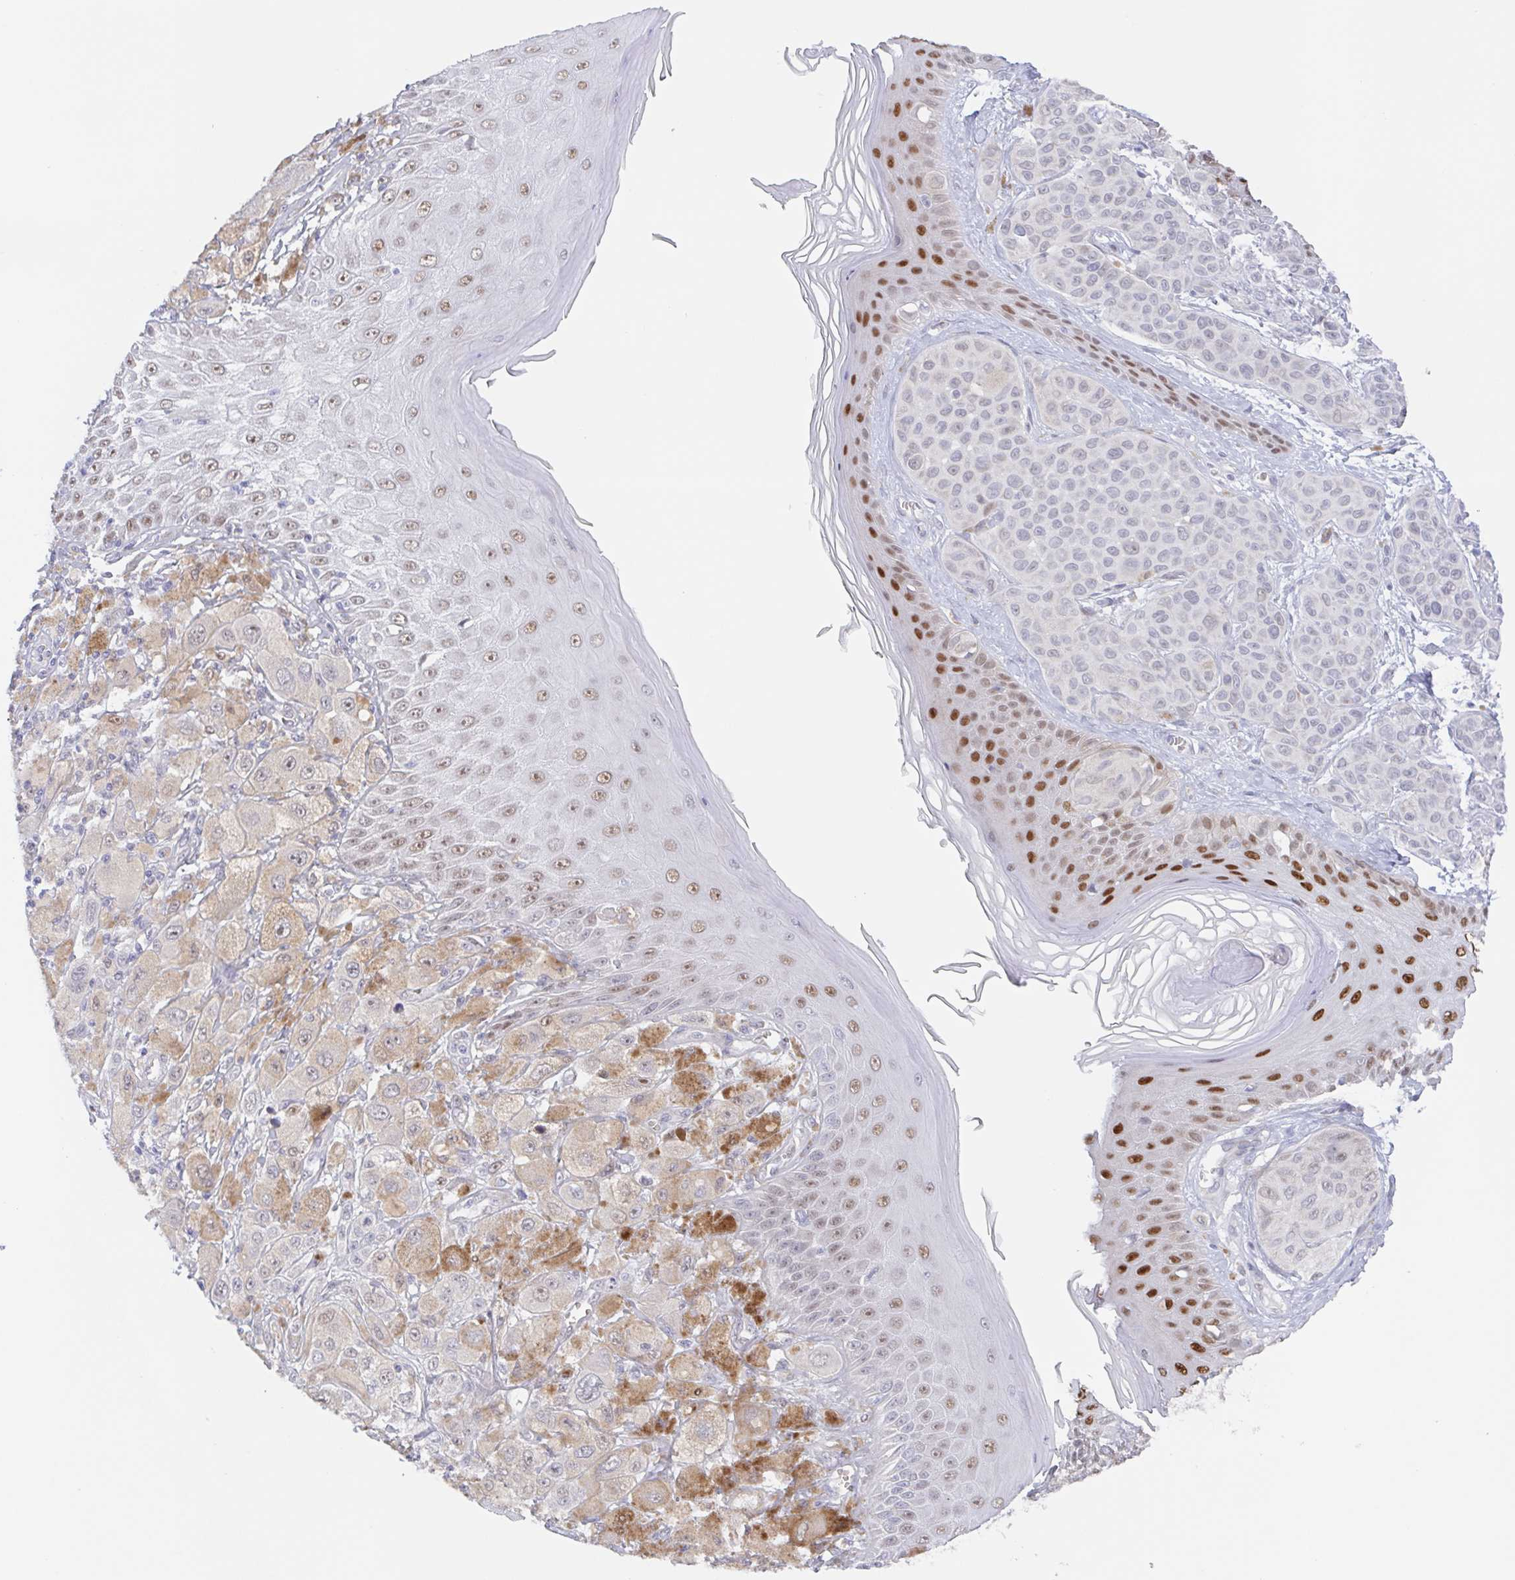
{"staining": {"intensity": "negative", "quantity": "none", "location": "none"}, "tissue": "melanoma", "cell_type": "Tumor cells", "image_type": "cancer", "snomed": [{"axis": "morphology", "description": "Malignant melanoma, NOS"}, {"axis": "topography", "description": "Skin"}], "caption": "Tumor cells are negative for protein expression in human melanoma.", "gene": "POU2F3", "patient": {"sex": "male", "age": 67}}